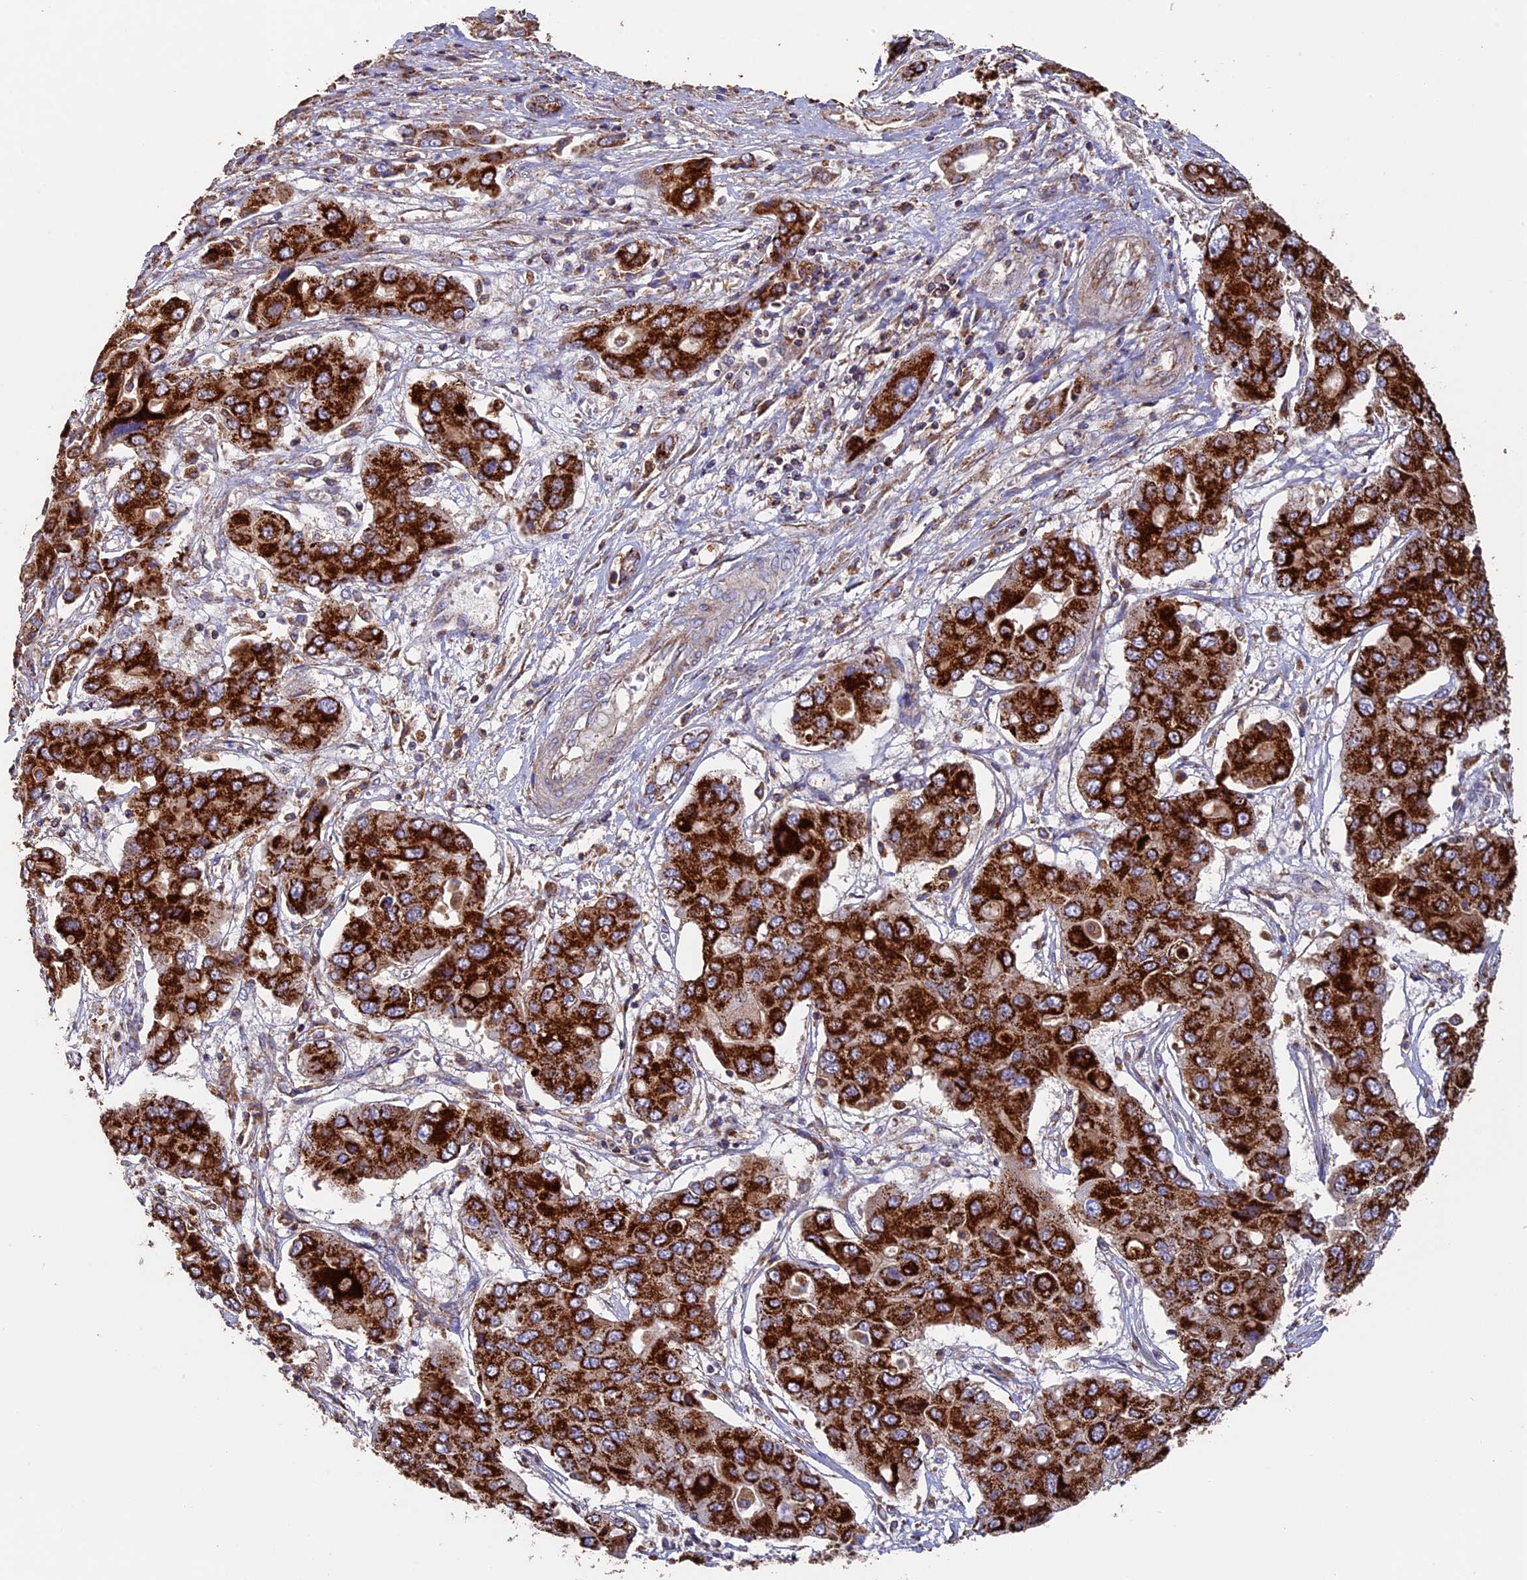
{"staining": {"intensity": "strong", "quantity": ">75%", "location": "cytoplasmic/membranous"}, "tissue": "liver cancer", "cell_type": "Tumor cells", "image_type": "cancer", "snomed": [{"axis": "morphology", "description": "Cholangiocarcinoma"}, {"axis": "topography", "description": "Liver"}], "caption": "The immunohistochemical stain shows strong cytoplasmic/membranous expression in tumor cells of liver cancer (cholangiocarcinoma) tissue.", "gene": "ADAT1", "patient": {"sex": "male", "age": 67}}